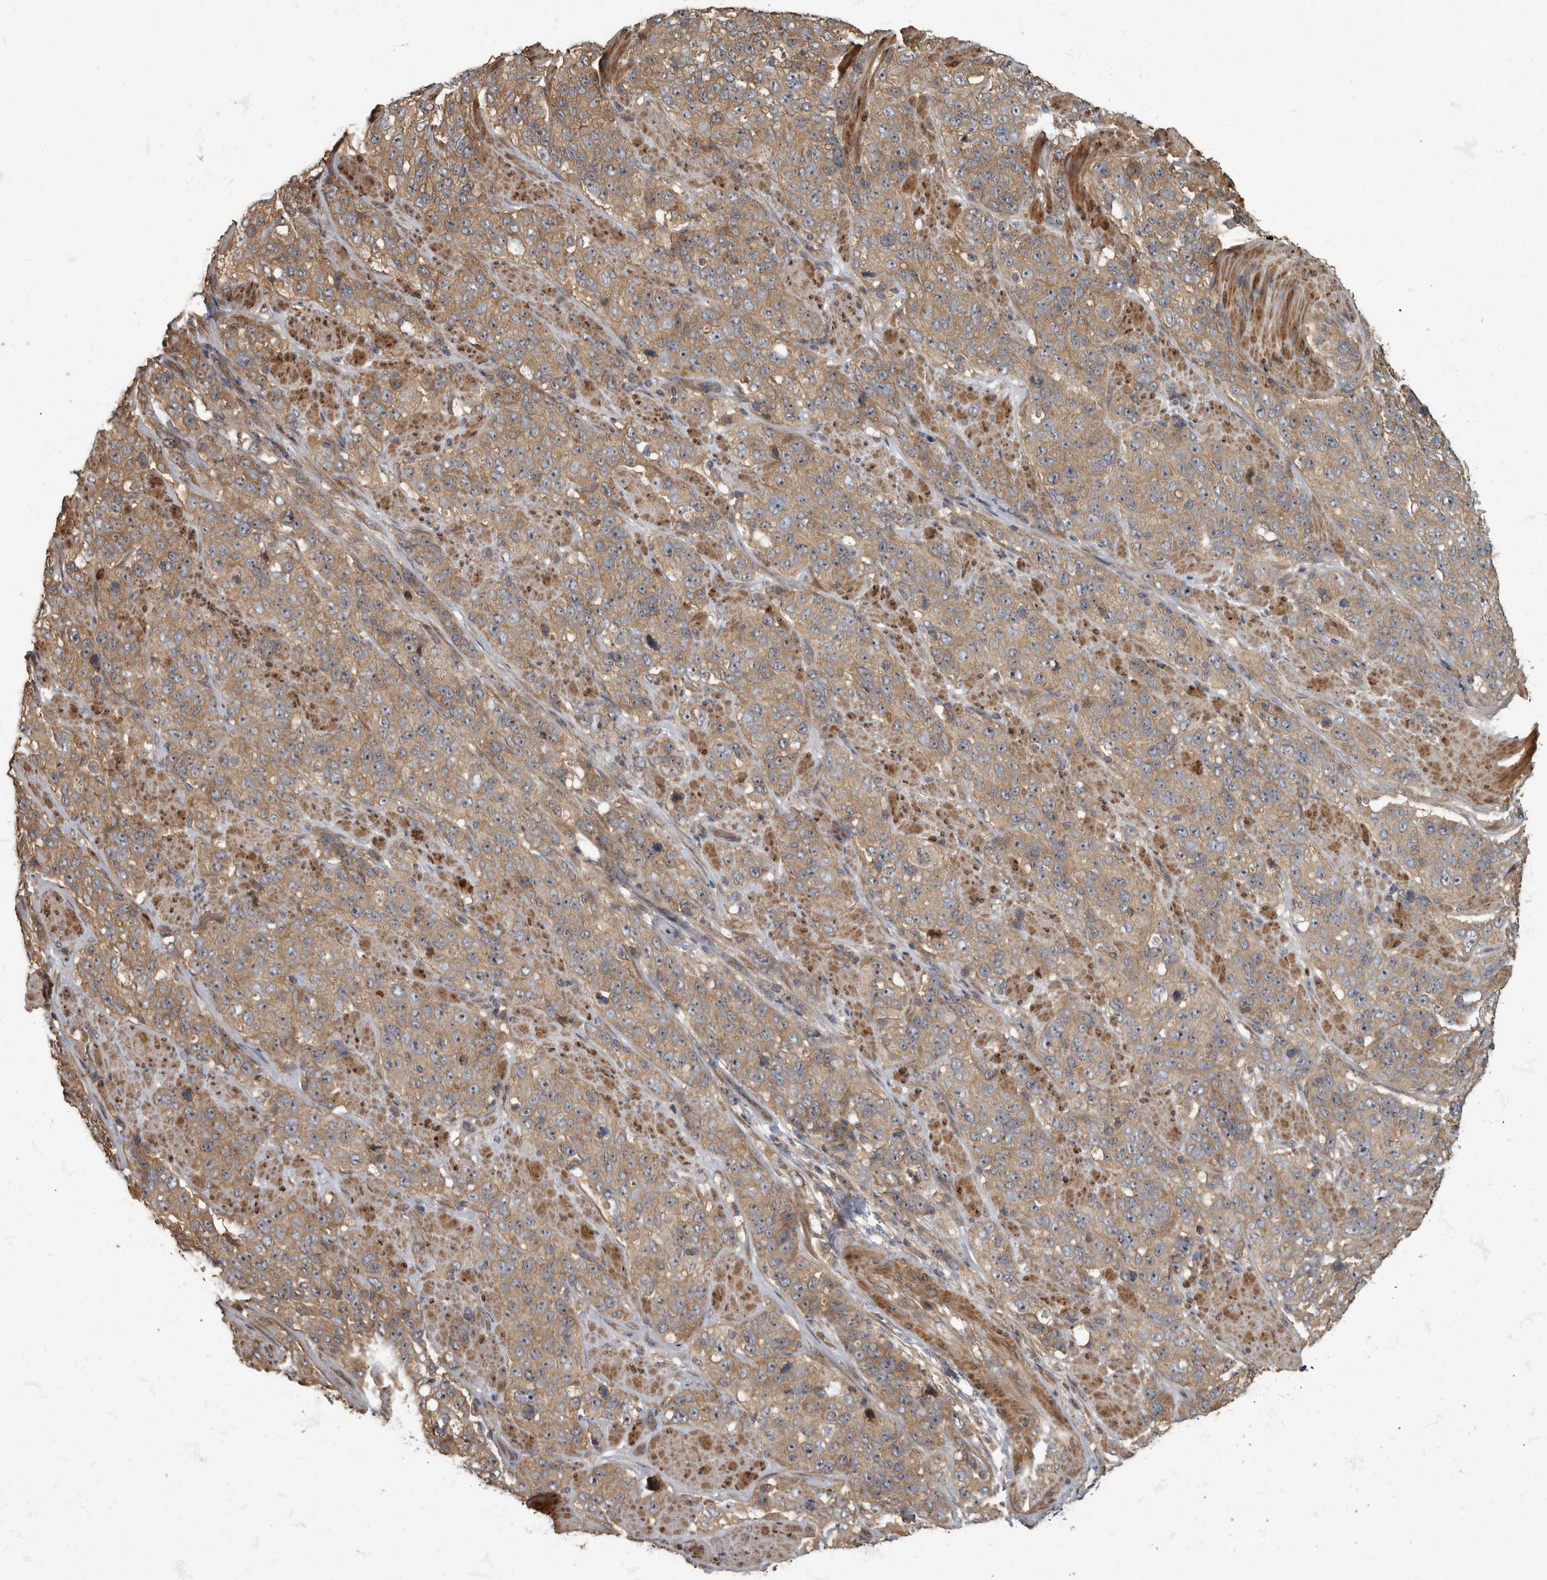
{"staining": {"intensity": "moderate", "quantity": ">75%", "location": "cytoplasmic/membranous"}, "tissue": "stomach cancer", "cell_type": "Tumor cells", "image_type": "cancer", "snomed": [{"axis": "morphology", "description": "Adenocarcinoma, NOS"}, {"axis": "topography", "description": "Stomach"}], "caption": "Tumor cells exhibit moderate cytoplasmic/membranous positivity in about >75% of cells in adenocarcinoma (stomach).", "gene": "DAAM1", "patient": {"sex": "male", "age": 48}}